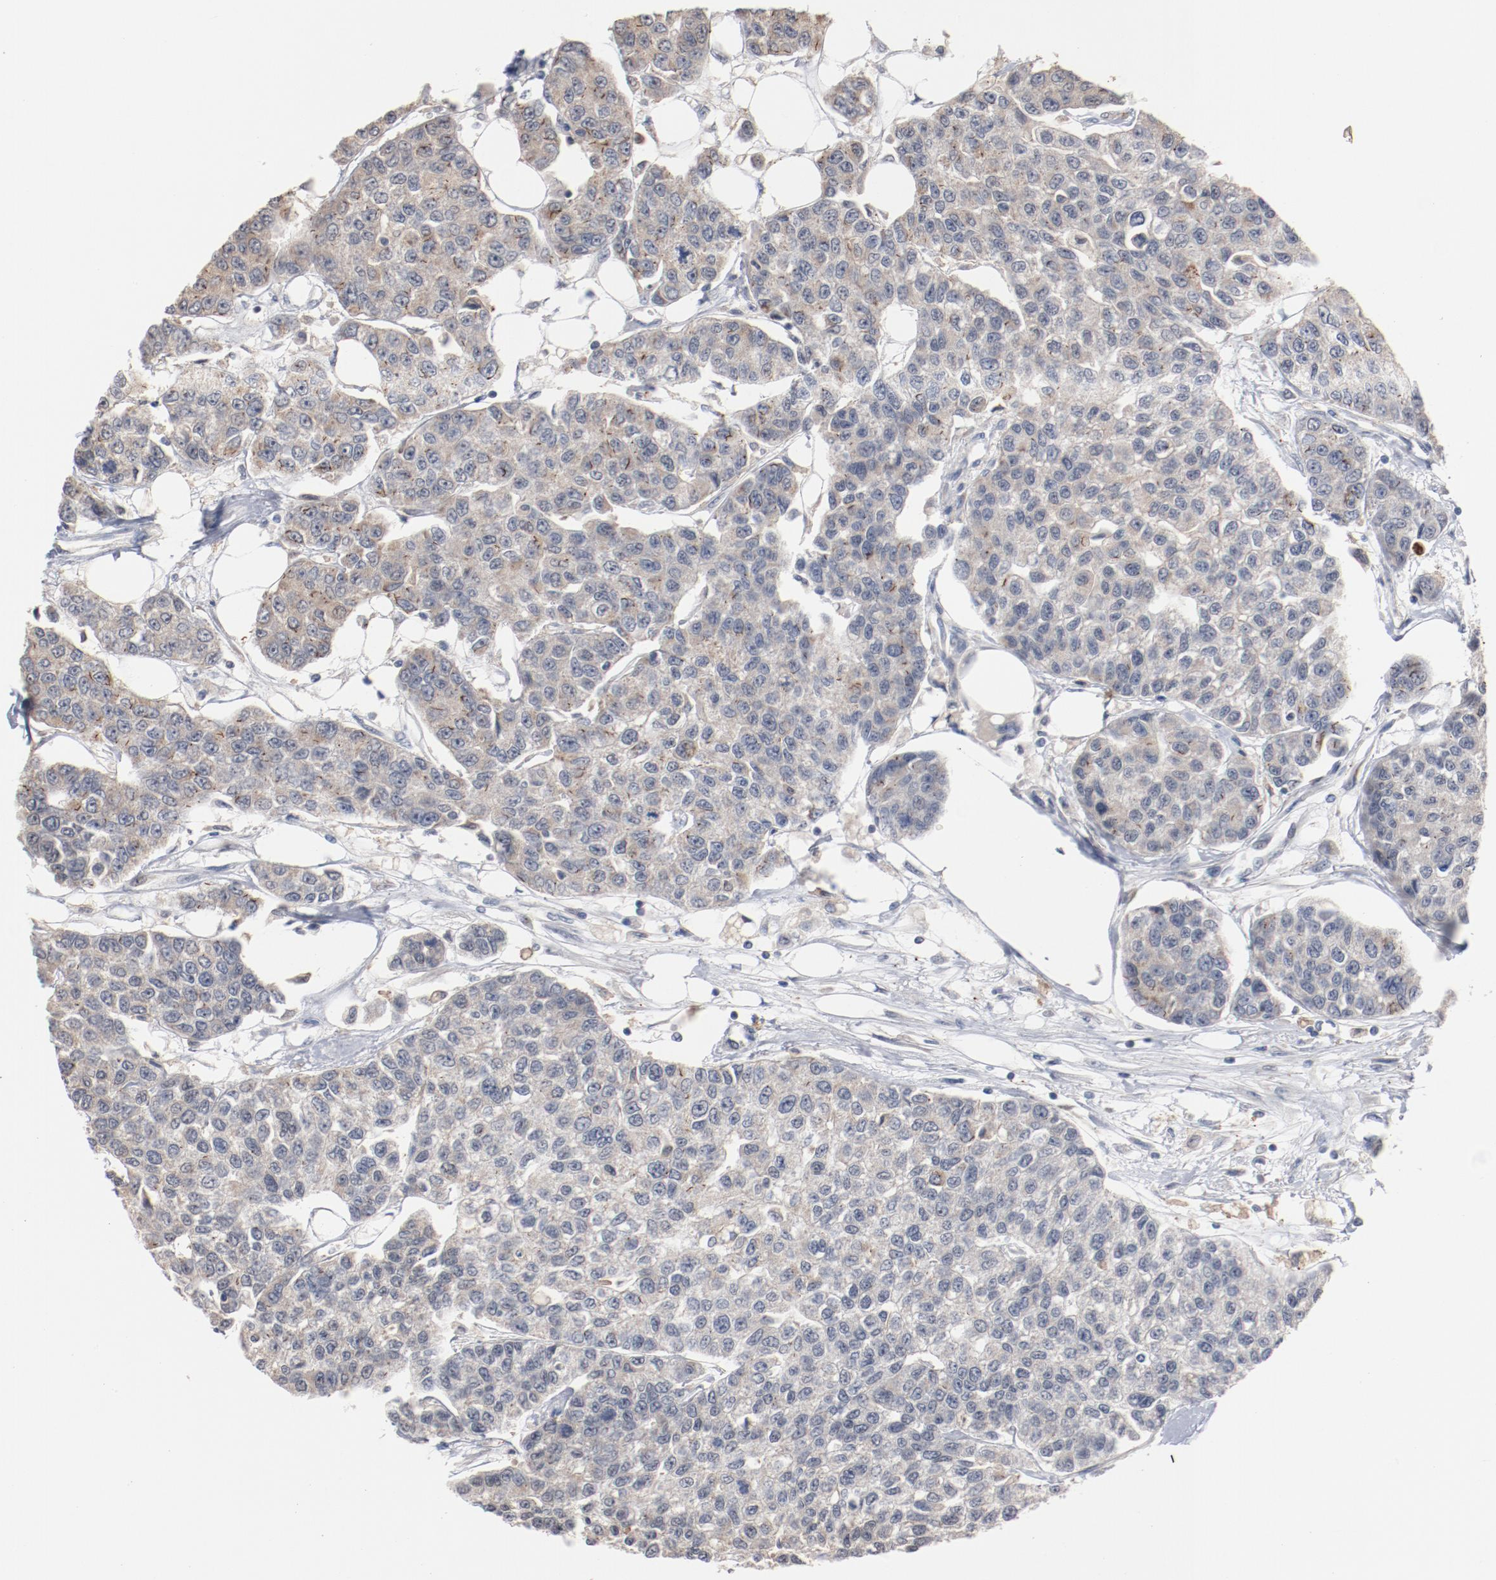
{"staining": {"intensity": "negative", "quantity": "none", "location": "none"}, "tissue": "breast cancer", "cell_type": "Tumor cells", "image_type": "cancer", "snomed": [{"axis": "morphology", "description": "Duct carcinoma"}, {"axis": "topography", "description": "Breast"}], "caption": "This is a histopathology image of immunohistochemistry (IHC) staining of intraductal carcinoma (breast), which shows no staining in tumor cells.", "gene": "ERICH1", "patient": {"sex": "female", "age": 51}}